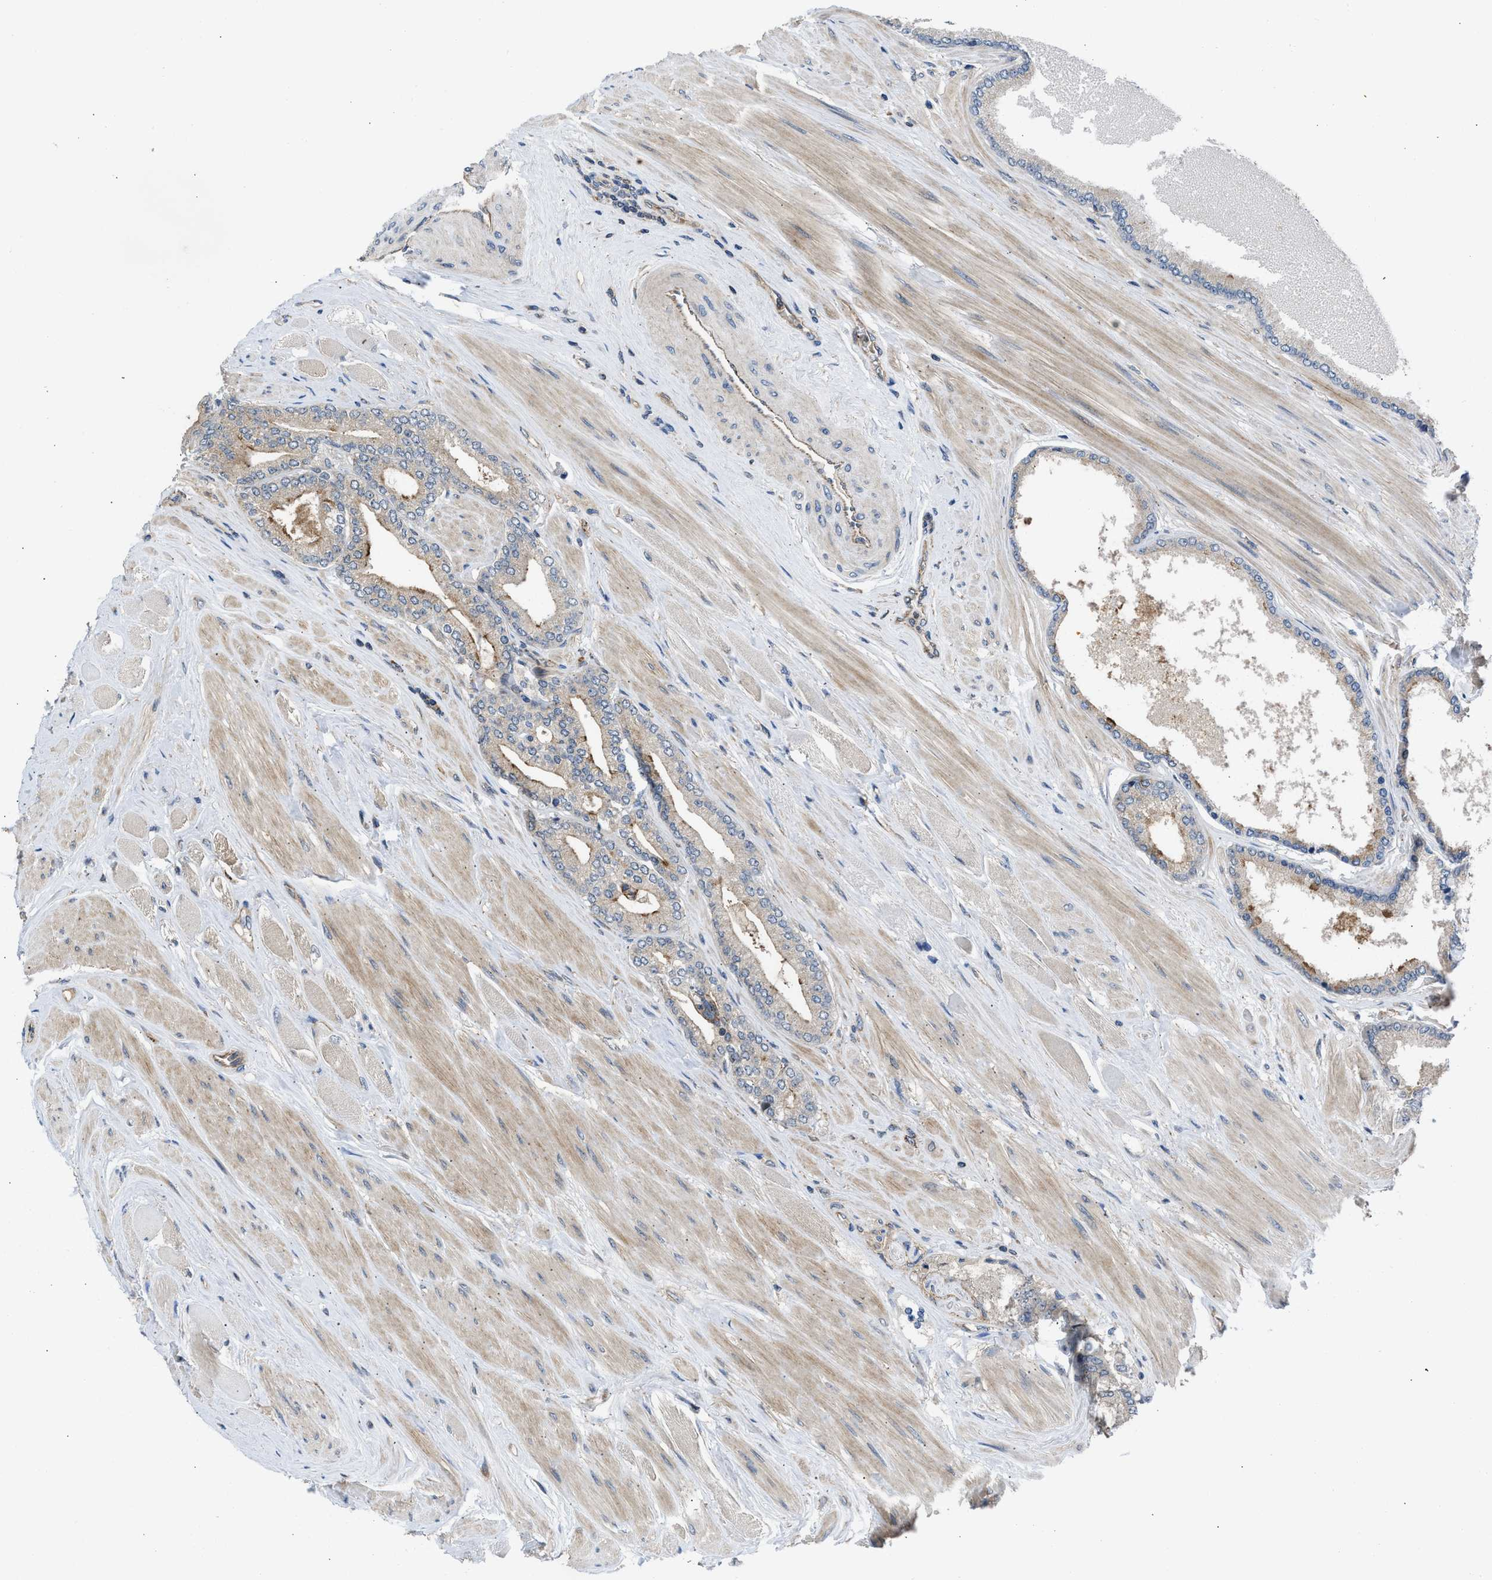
{"staining": {"intensity": "moderate", "quantity": "<25%", "location": "cytoplasmic/membranous"}, "tissue": "prostate cancer", "cell_type": "Tumor cells", "image_type": "cancer", "snomed": [{"axis": "morphology", "description": "Adenocarcinoma, High grade"}, {"axis": "topography", "description": "Prostate"}], "caption": "A photomicrograph showing moderate cytoplasmic/membranous staining in approximately <25% of tumor cells in prostate cancer (adenocarcinoma (high-grade)), as visualized by brown immunohistochemical staining.", "gene": "GPATCH2L", "patient": {"sex": "male", "age": 61}}